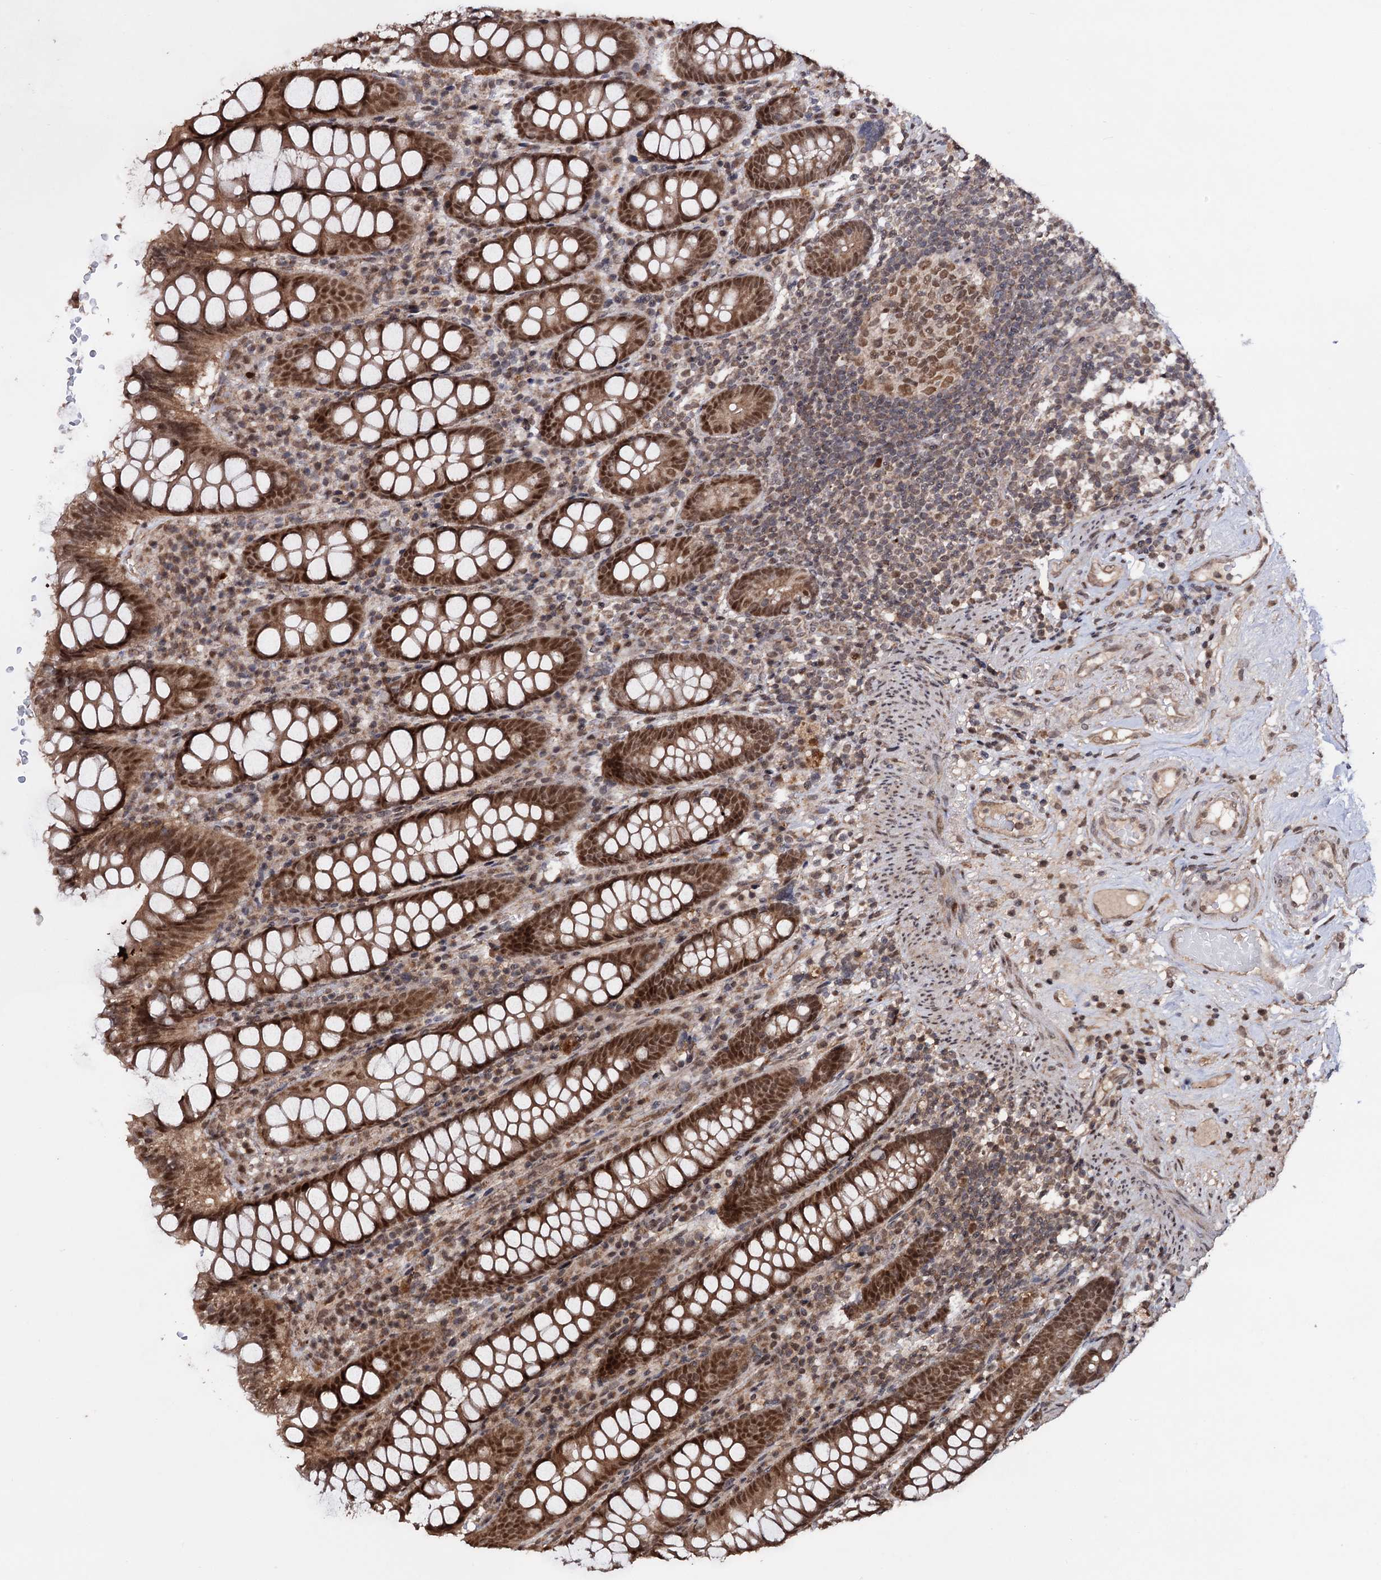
{"staining": {"intensity": "moderate", "quantity": ">75%", "location": "nuclear"}, "tissue": "colon", "cell_type": "Endothelial cells", "image_type": "normal", "snomed": [{"axis": "morphology", "description": "Normal tissue, NOS"}, {"axis": "topography", "description": "Colon"}], "caption": "The micrograph reveals a brown stain indicating the presence of a protein in the nuclear of endothelial cells in colon.", "gene": "KLF5", "patient": {"sex": "female", "age": 79}}